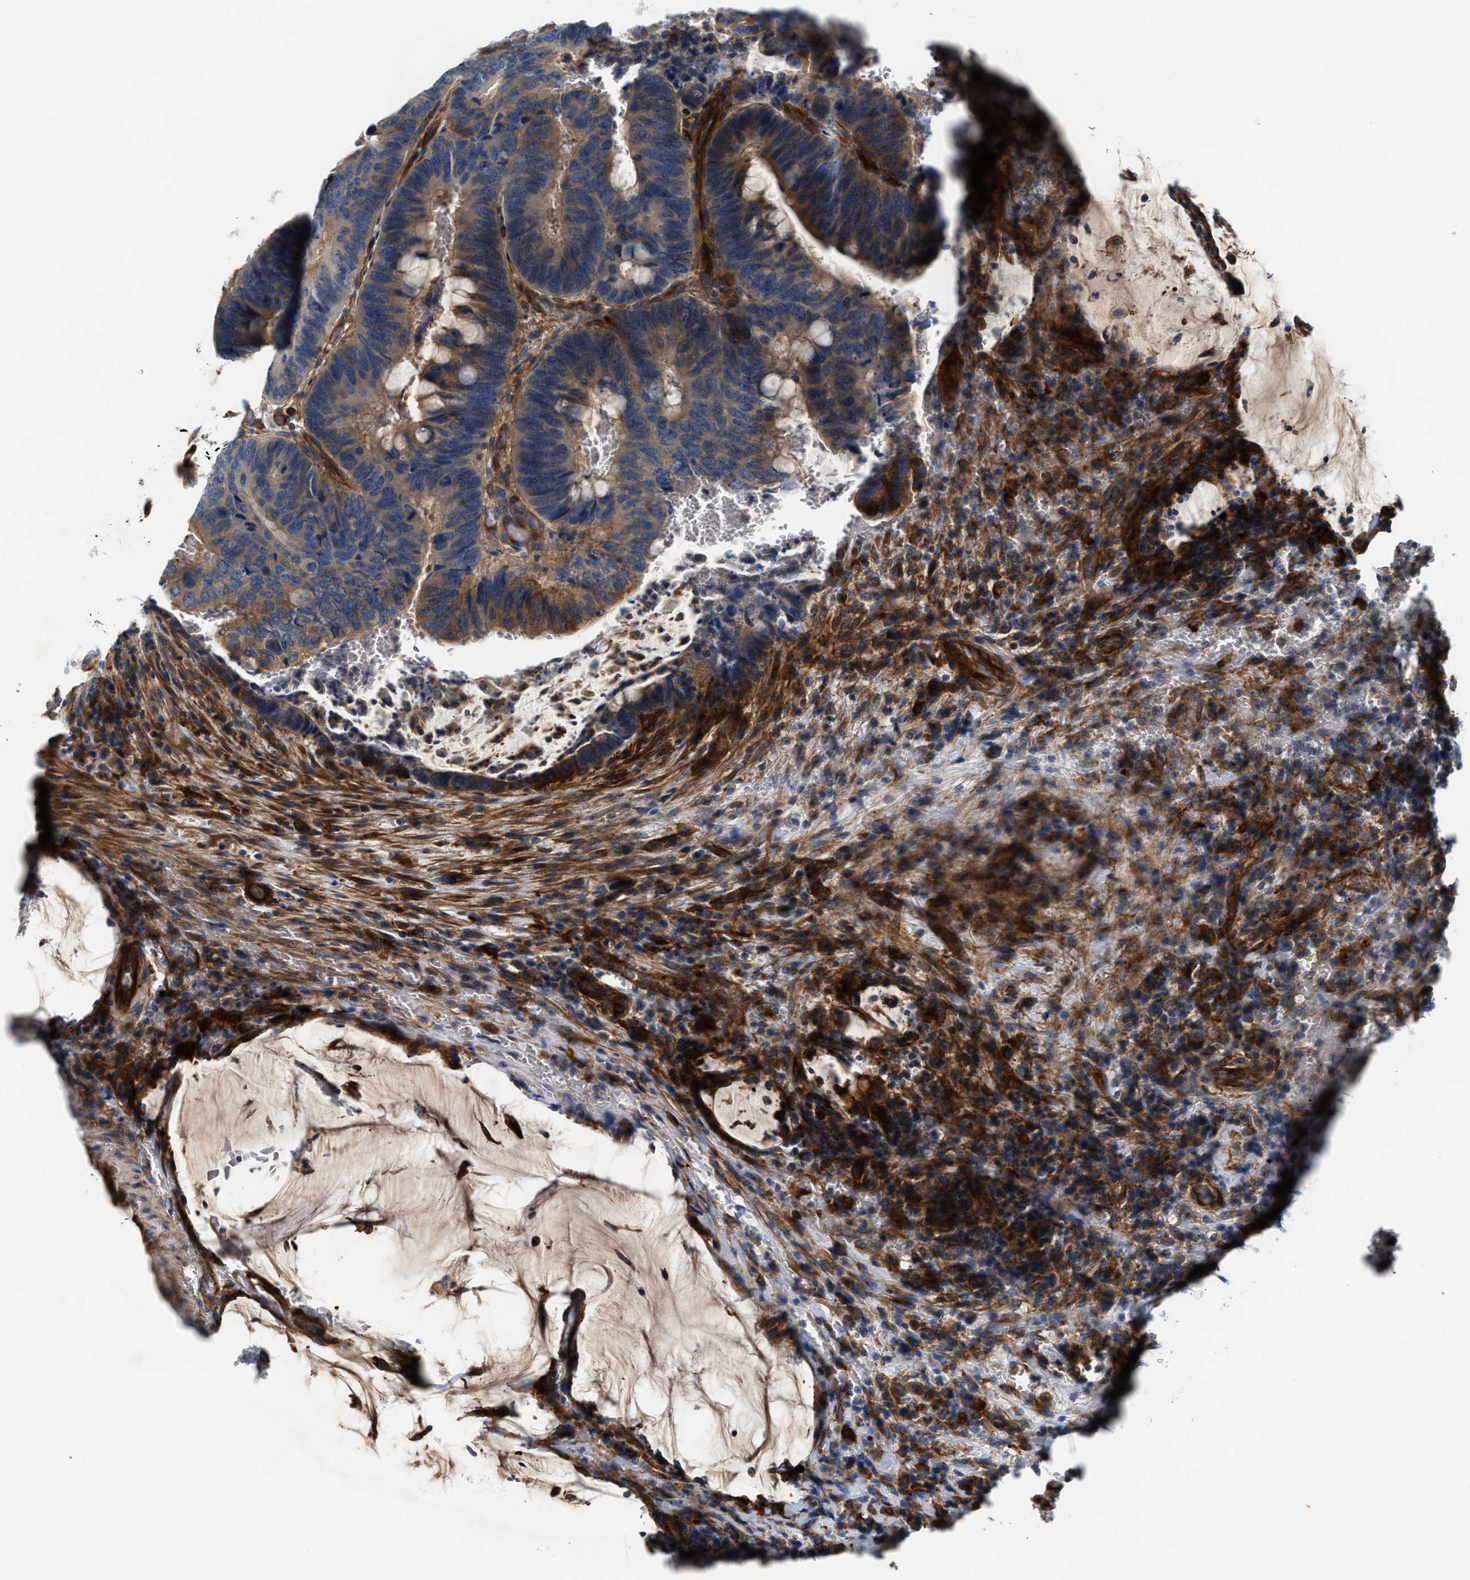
{"staining": {"intensity": "moderate", "quantity": "<25%", "location": "cytoplasmic/membranous"}, "tissue": "colorectal cancer", "cell_type": "Tumor cells", "image_type": "cancer", "snomed": [{"axis": "morphology", "description": "Normal tissue, NOS"}, {"axis": "morphology", "description": "Adenocarcinoma, NOS"}, {"axis": "topography", "description": "Rectum"}, {"axis": "topography", "description": "Peripheral nerve tissue"}], "caption": "High-magnification brightfield microscopy of colorectal cancer stained with DAB (brown) and counterstained with hematoxylin (blue). tumor cells exhibit moderate cytoplasmic/membranous staining is present in about<25% of cells.", "gene": "NSUN7", "patient": {"sex": "male", "age": 92}}